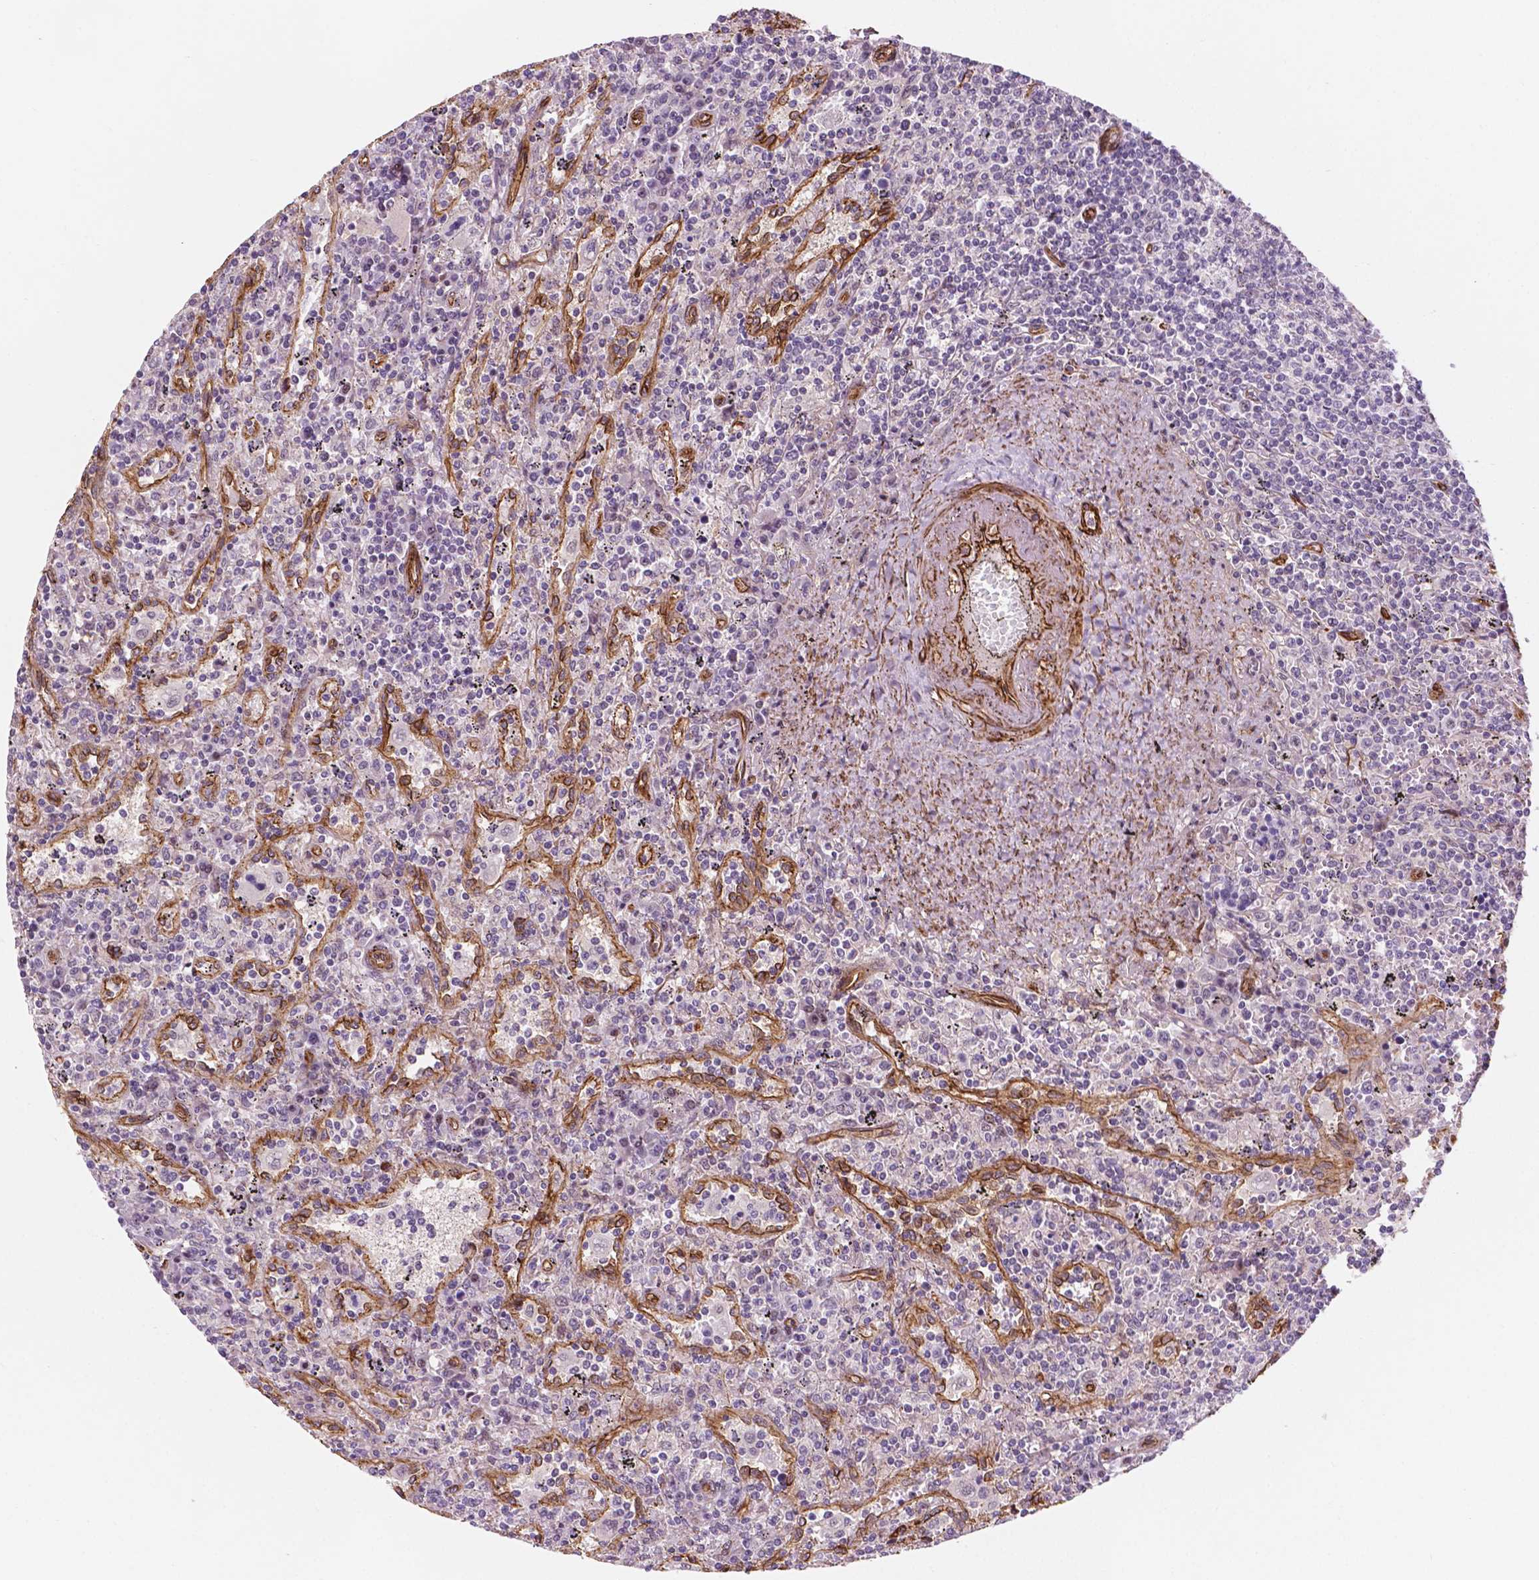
{"staining": {"intensity": "negative", "quantity": "none", "location": "none"}, "tissue": "lymphoma", "cell_type": "Tumor cells", "image_type": "cancer", "snomed": [{"axis": "morphology", "description": "Malignant lymphoma, non-Hodgkin's type, Low grade"}, {"axis": "topography", "description": "Spleen"}], "caption": "The photomicrograph demonstrates no significant positivity in tumor cells of lymphoma.", "gene": "EGFL8", "patient": {"sex": "male", "age": 62}}